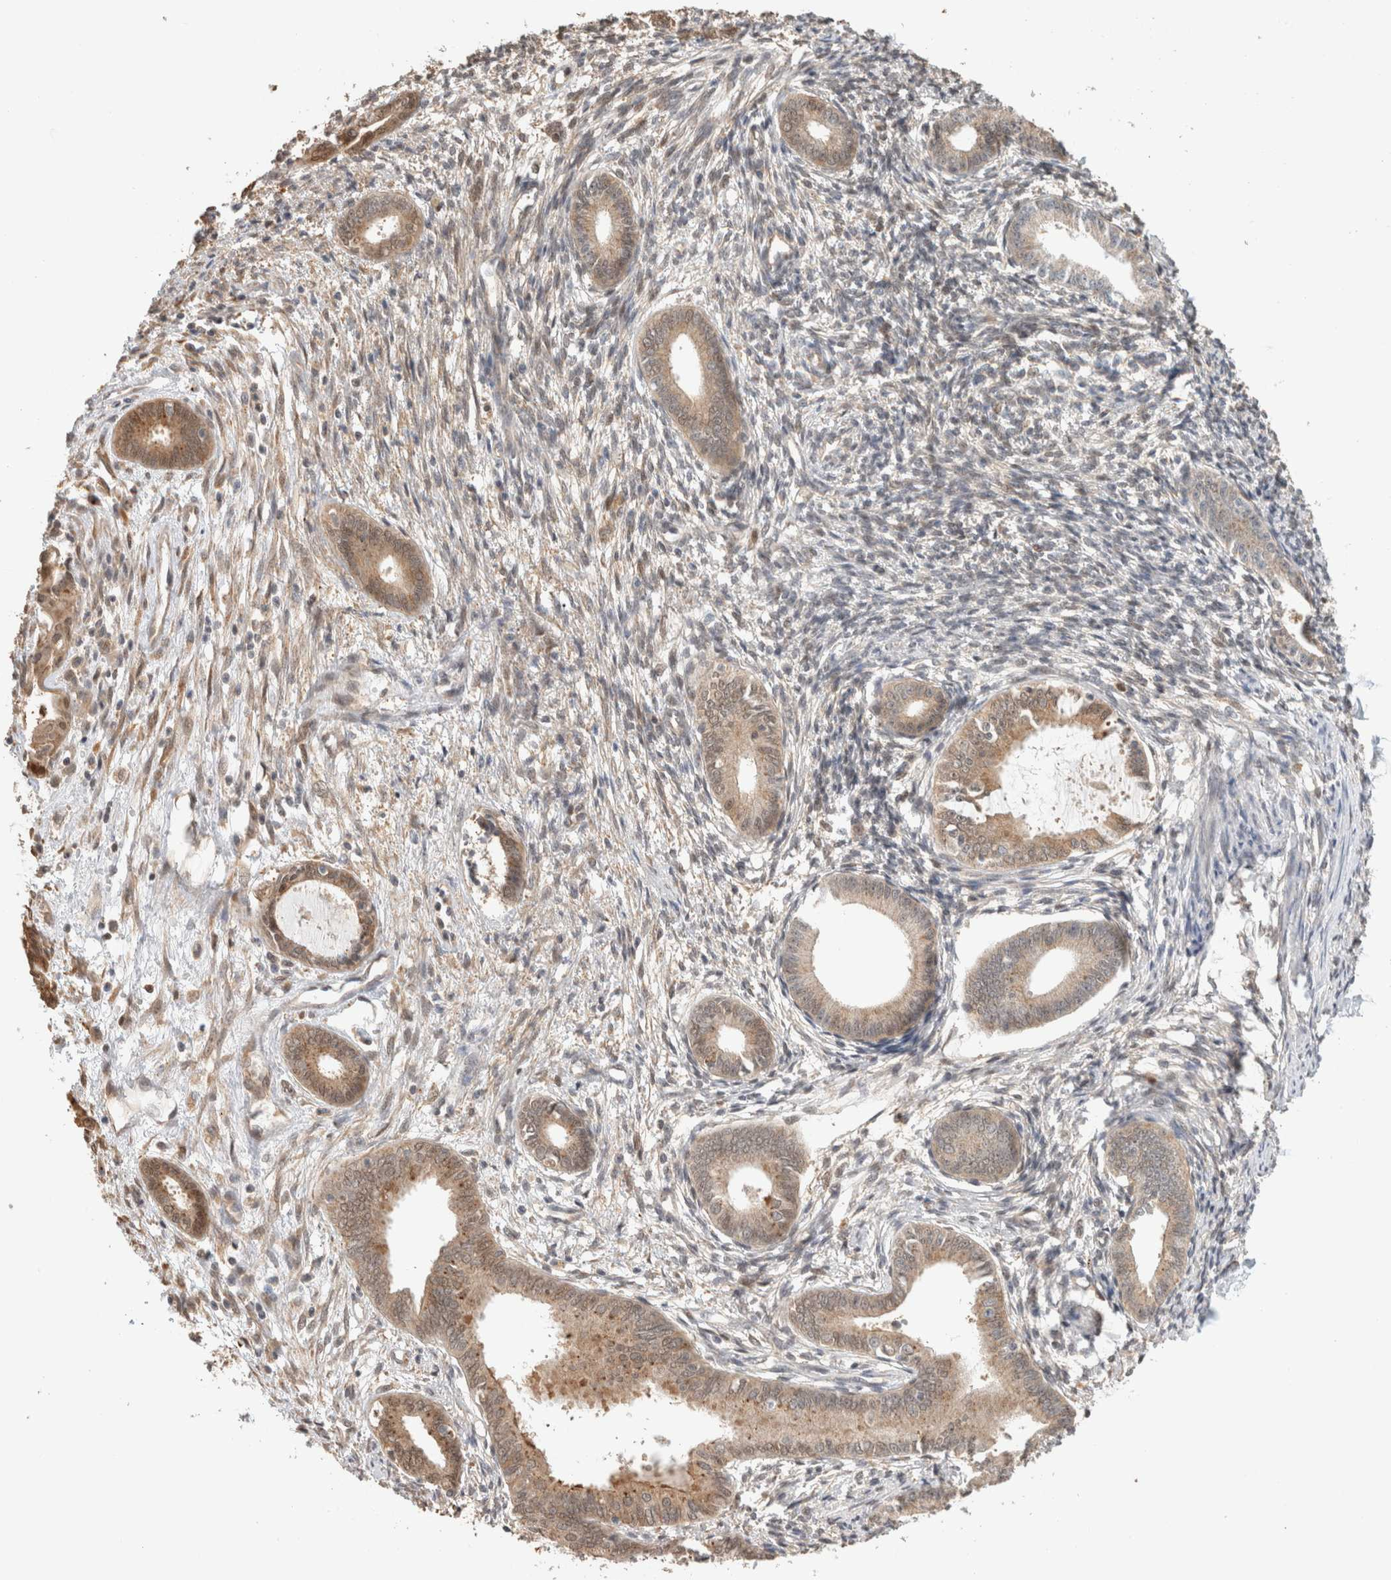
{"staining": {"intensity": "weak", "quantity": "25%-75%", "location": "cytoplasmic/membranous"}, "tissue": "endometrium", "cell_type": "Cells in endometrial stroma", "image_type": "normal", "snomed": [{"axis": "morphology", "description": "Normal tissue, NOS"}, {"axis": "topography", "description": "Endometrium"}], "caption": "Immunohistochemical staining of benign human endometrium demonstrates 25%-75% levels of weak cytoplasmic/membranous protein expression in about 25%-75% of cells in endometrial stroma. (Stains: DAB (3,3'-diaminobenzidine) in brown, nuclei in blue, Microscopy: brightfield microscopy at high magnification).", "gene": "OTUD6B", "patient": {"sex": "female", "age": 56}}